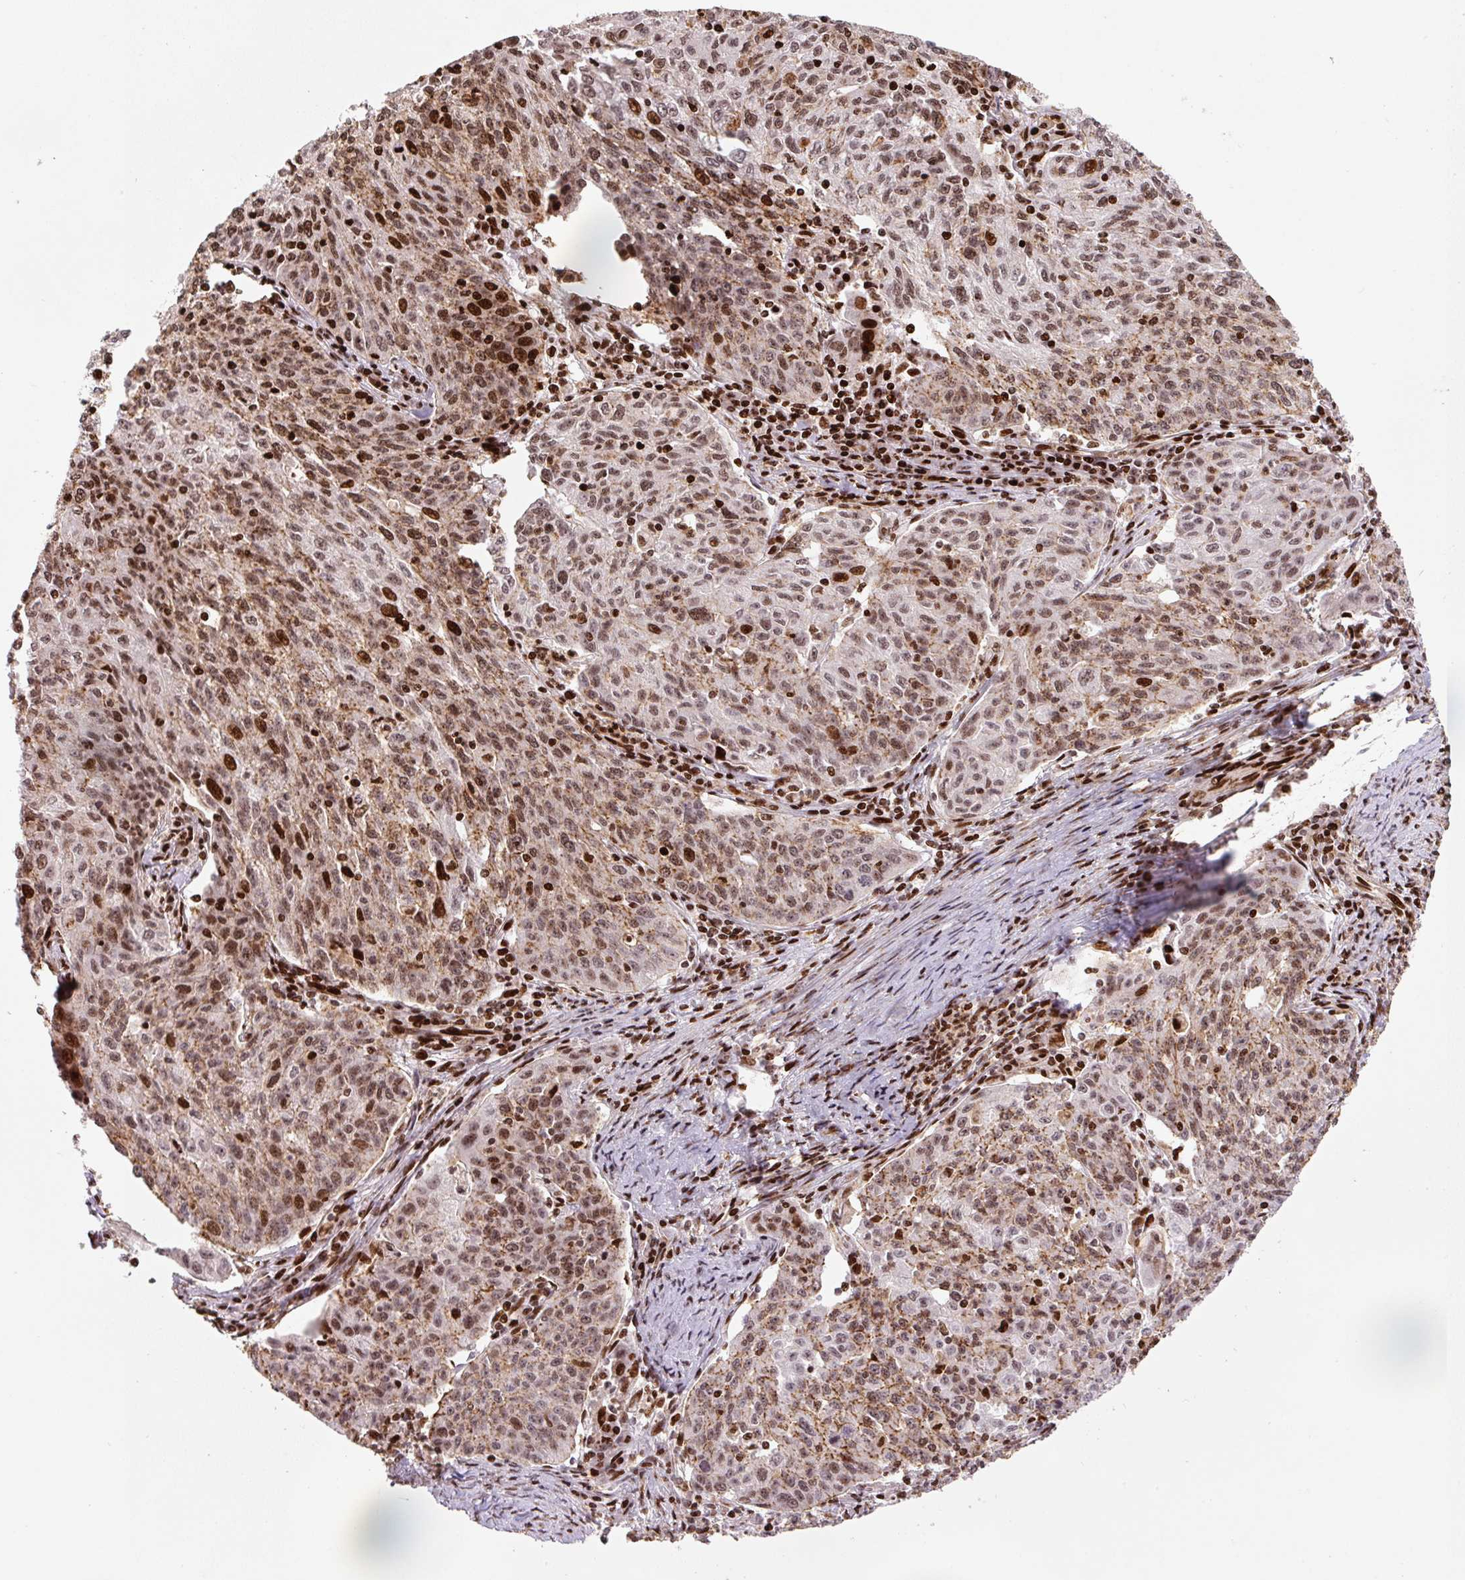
{"staining": {"intensity": "moderate", "quantity": ">75%", "location": "cytoplasmic/membranous,nuclear"}, "tissue": "lung cancer", "cell_type": "Tumor cells", "image_type": "cancer", "snomed": [{"axis": "morphology", "description": "Squamous cell carcinoma, NOS"}, {"axis": "morphology", "description": "Squamous cell carcinoma, metastatic, NOS"}, {"axis": "topography", "description": "Bronchus"}, {"axis": "topography", "description": "Lung"}], "caption": "There is medium levels of moderate cytoplasmic/membranous and nuclear staining in tumor cells of lung cancer (metastatic squamous cell carcinoma), as demonstrated by immunohistochemical staining (brown color).", "gene": "PYDC2", "patient": {"sex": "male", "age": 62}}